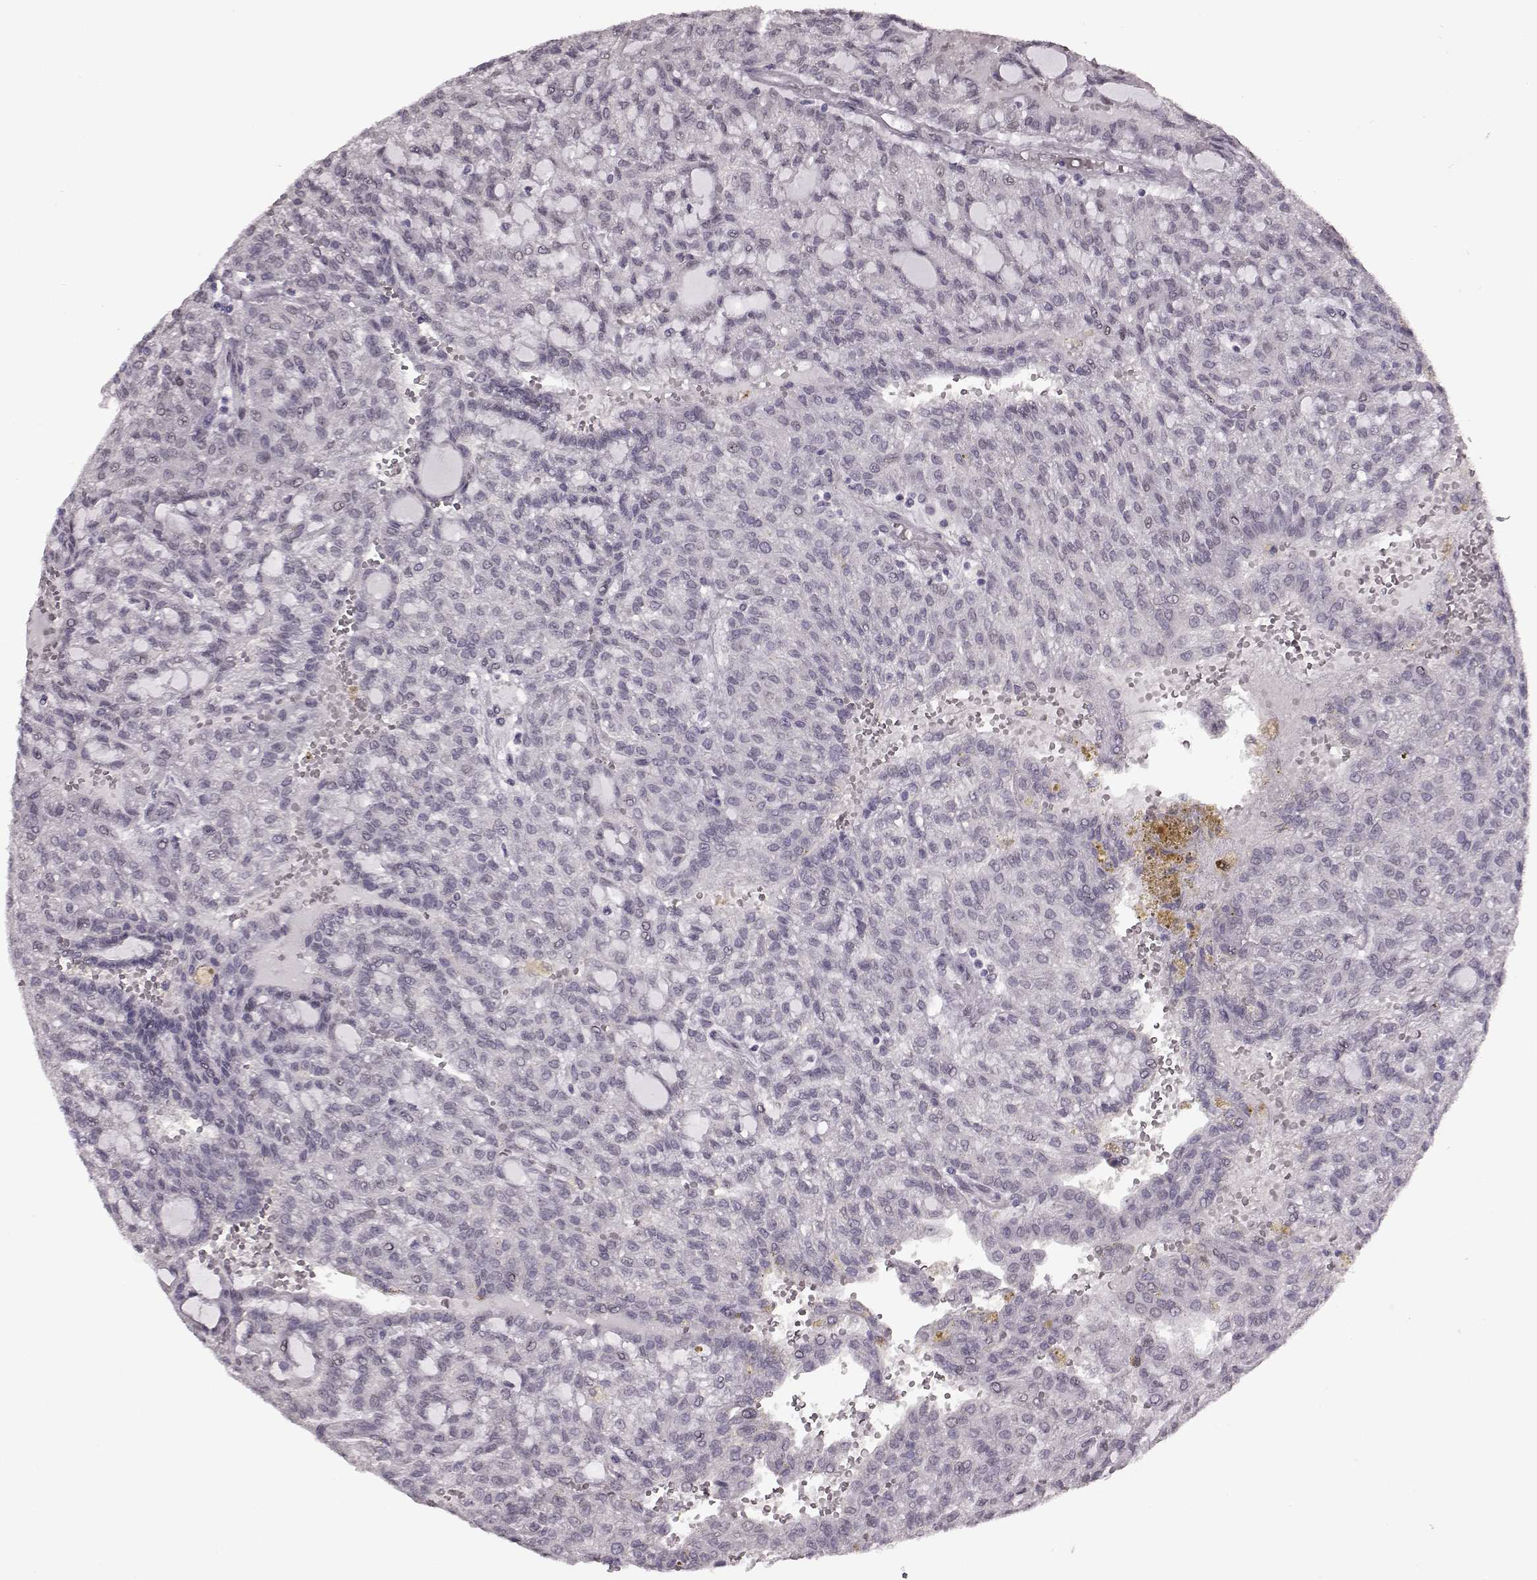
{"staining": {"intensity": "negative", "quantity": "none", "location": "none"}, "tissue": "renal cancer", "cell_type": "Tumor cells", "image_type": "cancer", "snomed": [{"axis": "morphology", "description": "Adenocarcinoma, NOS"}, {"axis": "topography", "description": "Kidney"}], "caption": "Renal cancer was stained to show a protein in brown. There is no significant expression in tumor cells.", "gene": "STX1B", "patient": {"sex": "male", "age": 63}}